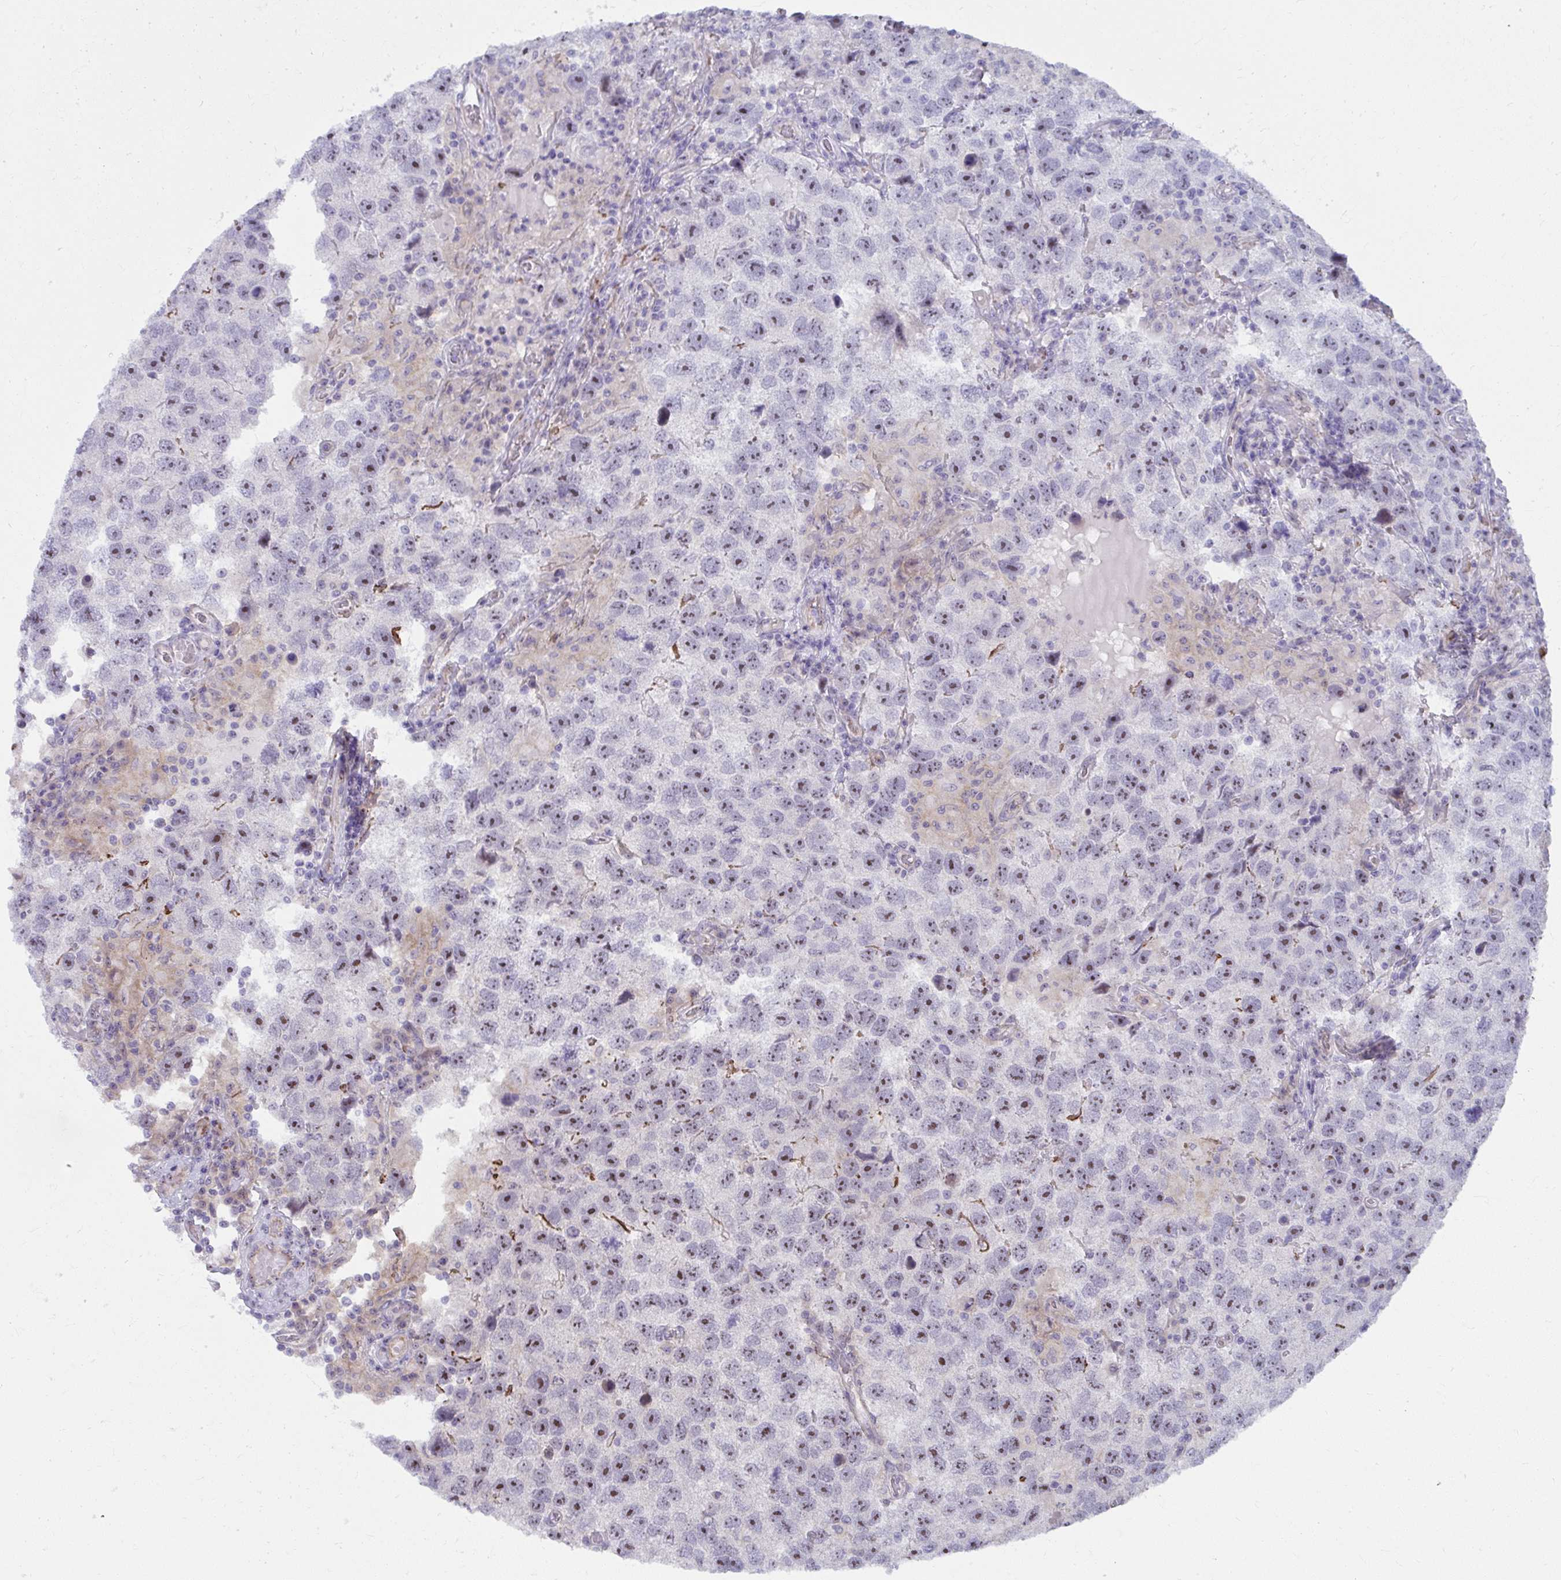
{"staining": {"intensity": "moderate", "quantity": "25%-75%", "location": "nuclear"}, "tissue": "testis cancer", "cell_type": "Tumor cells", "image_type": "cancer", "snomed": [{"axis": "morphology", "description": "Seminoma, NOS"}, {"axis": "topography", "description": "Testis"}], "caption": "High-magnification brightfield microscopy of testis seminoma stained with DAB (brown) and counterstained with hematoxylin (blue). tumor cells exhibit moderate nuclear expression is seen in about25%-75% of cells. (DAB (3,3'-diaminobenzidine) IHC, brown staining for protein, blue staining for nuclei).", "gene": "MUS81", "patient": {"sex": "male", "age": 26}}